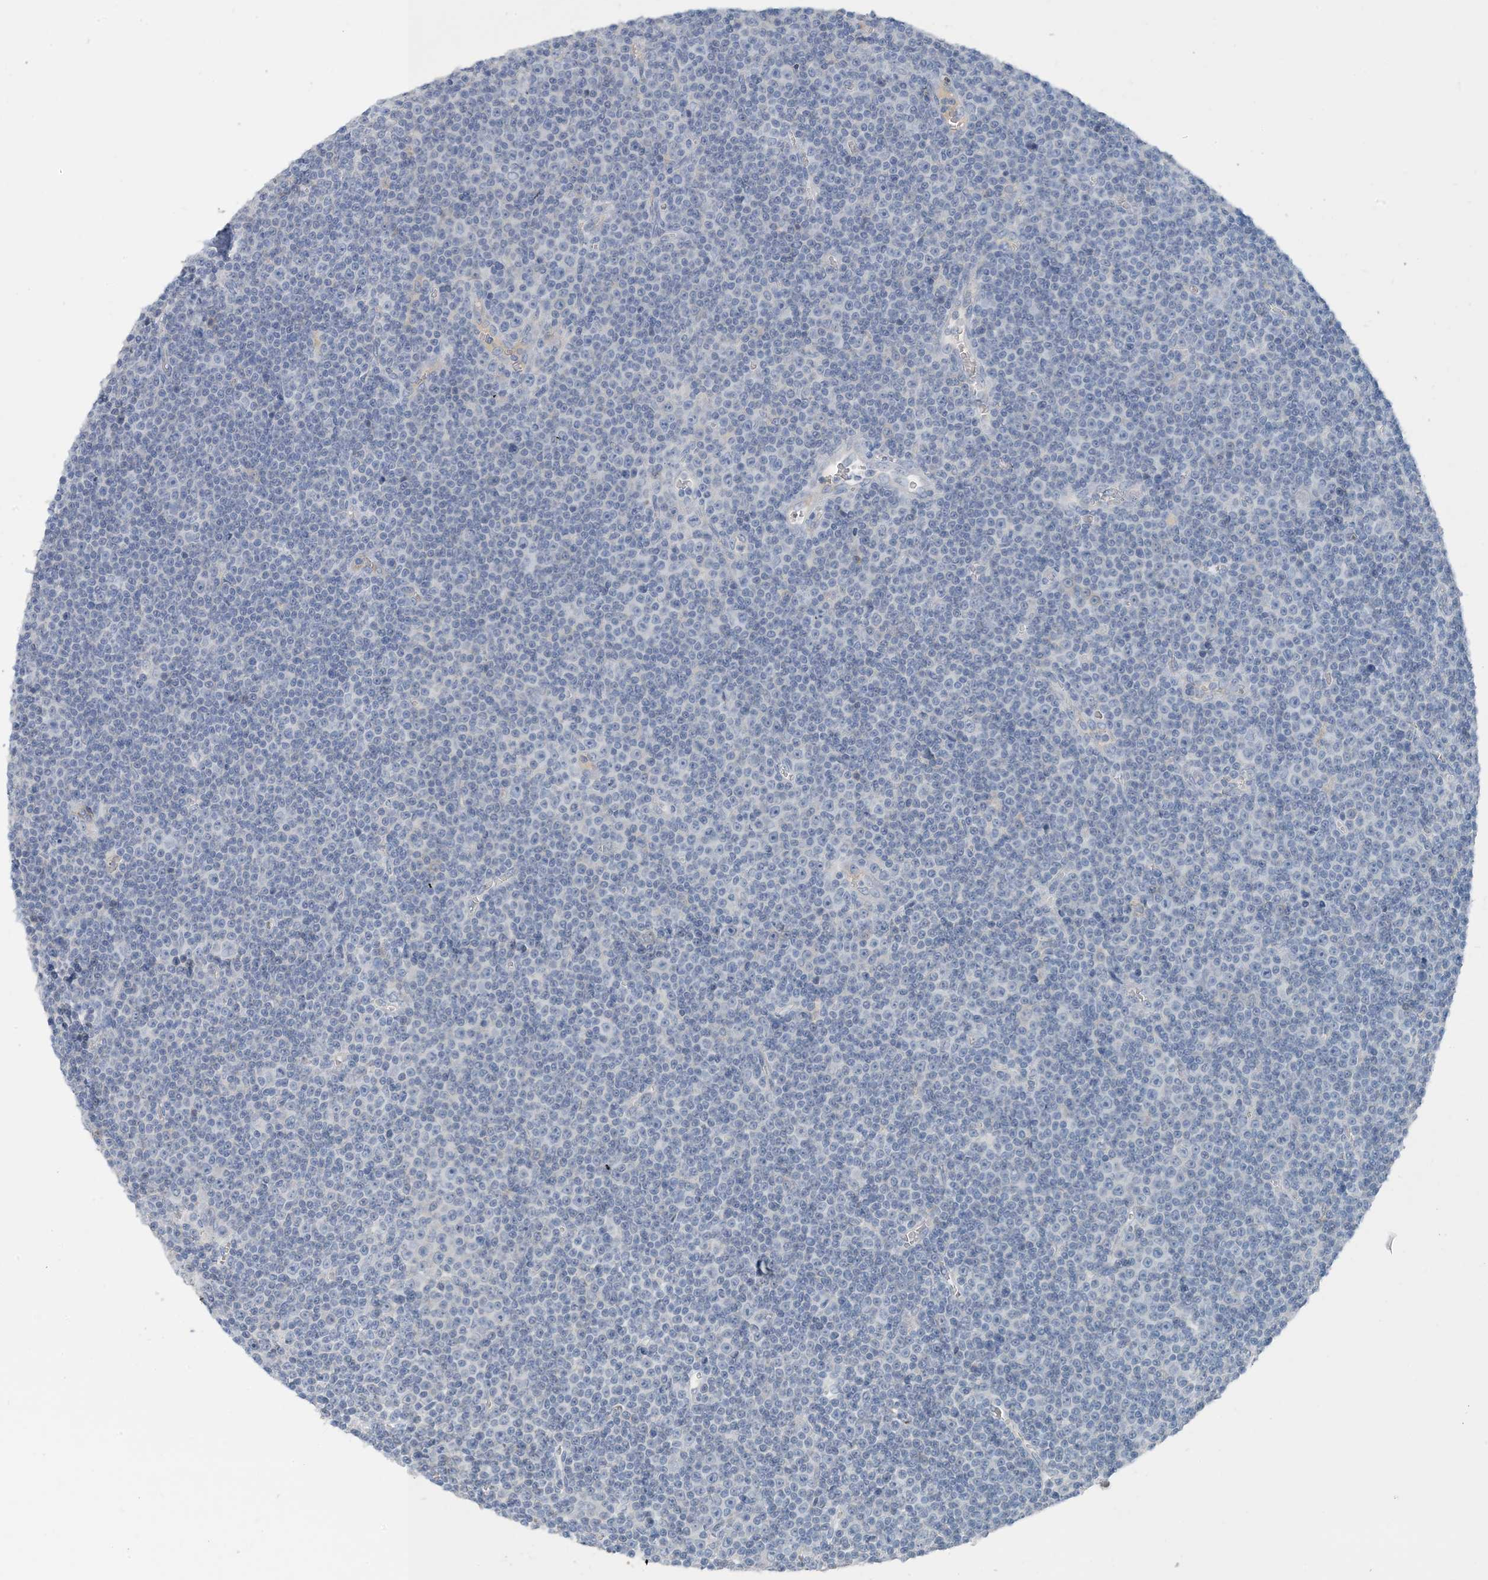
{"staining": {"intensity": "negative", "quantity": "none", "location": "none"}, "tissue": "lymphoma", "cell_type": "Tumor cells", "image_type": "cancer", "snomed": [{"axis": "morphology", "description": "Malignant lymphoma, non-Hodgkin's type, Low grade"}, {"axis": "topography", "description": "Lymph node"}], "caption": "Malignant lymphoma, non-Hodgkin's type (low-grade) was stained to show a protein in brown. There is no significant expression in tumor cells. (DAB (3,3'-diaminobenzidine) immunohistochemistry (IHC) visualized using brightfield microscopy, high magnification).", "gene": "CTRL", "patient": {"sex": "female", "age": 67}}